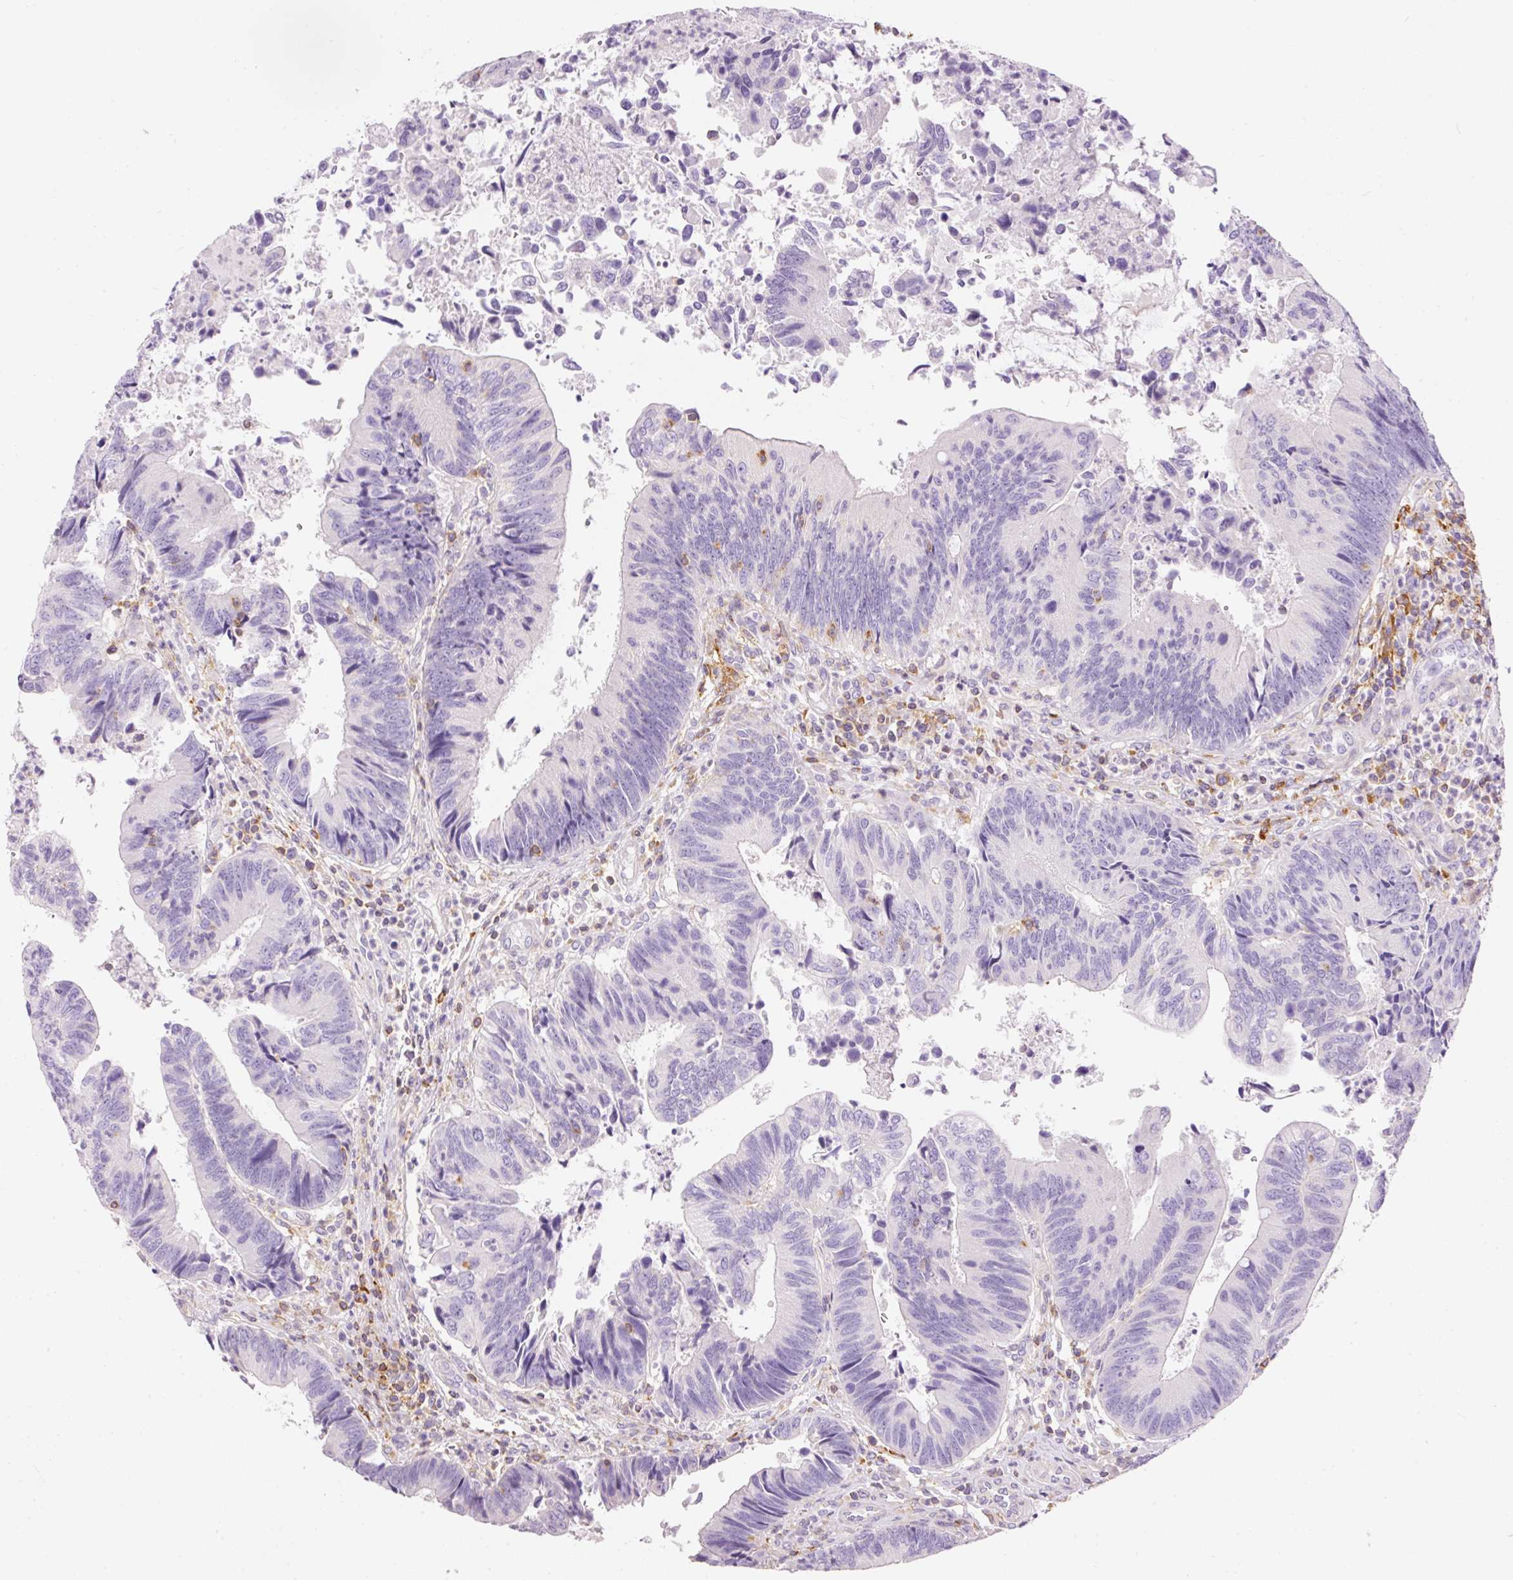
{"staining": {"intensity": "negative", "quantity": "none", "location": "none"}, "tissue": "colorectal cancer", "cell_type": "Tumor cells", "image_type": "cancer", "snomed": [{"axis": "morphology", "description": "Adenocarcinoma, NOS"}, {"axis": "topography", "description": "Colon"}], "caption": "Tumor cells show no significant positivity in colorectal cancer. (DAB (3,3'-diaminobenzidine) immunohistochemistry visualized using brightfield microscopy, high magnification).", "gene": "DOK6", "patient": {"sex": "female", "age": 67}}